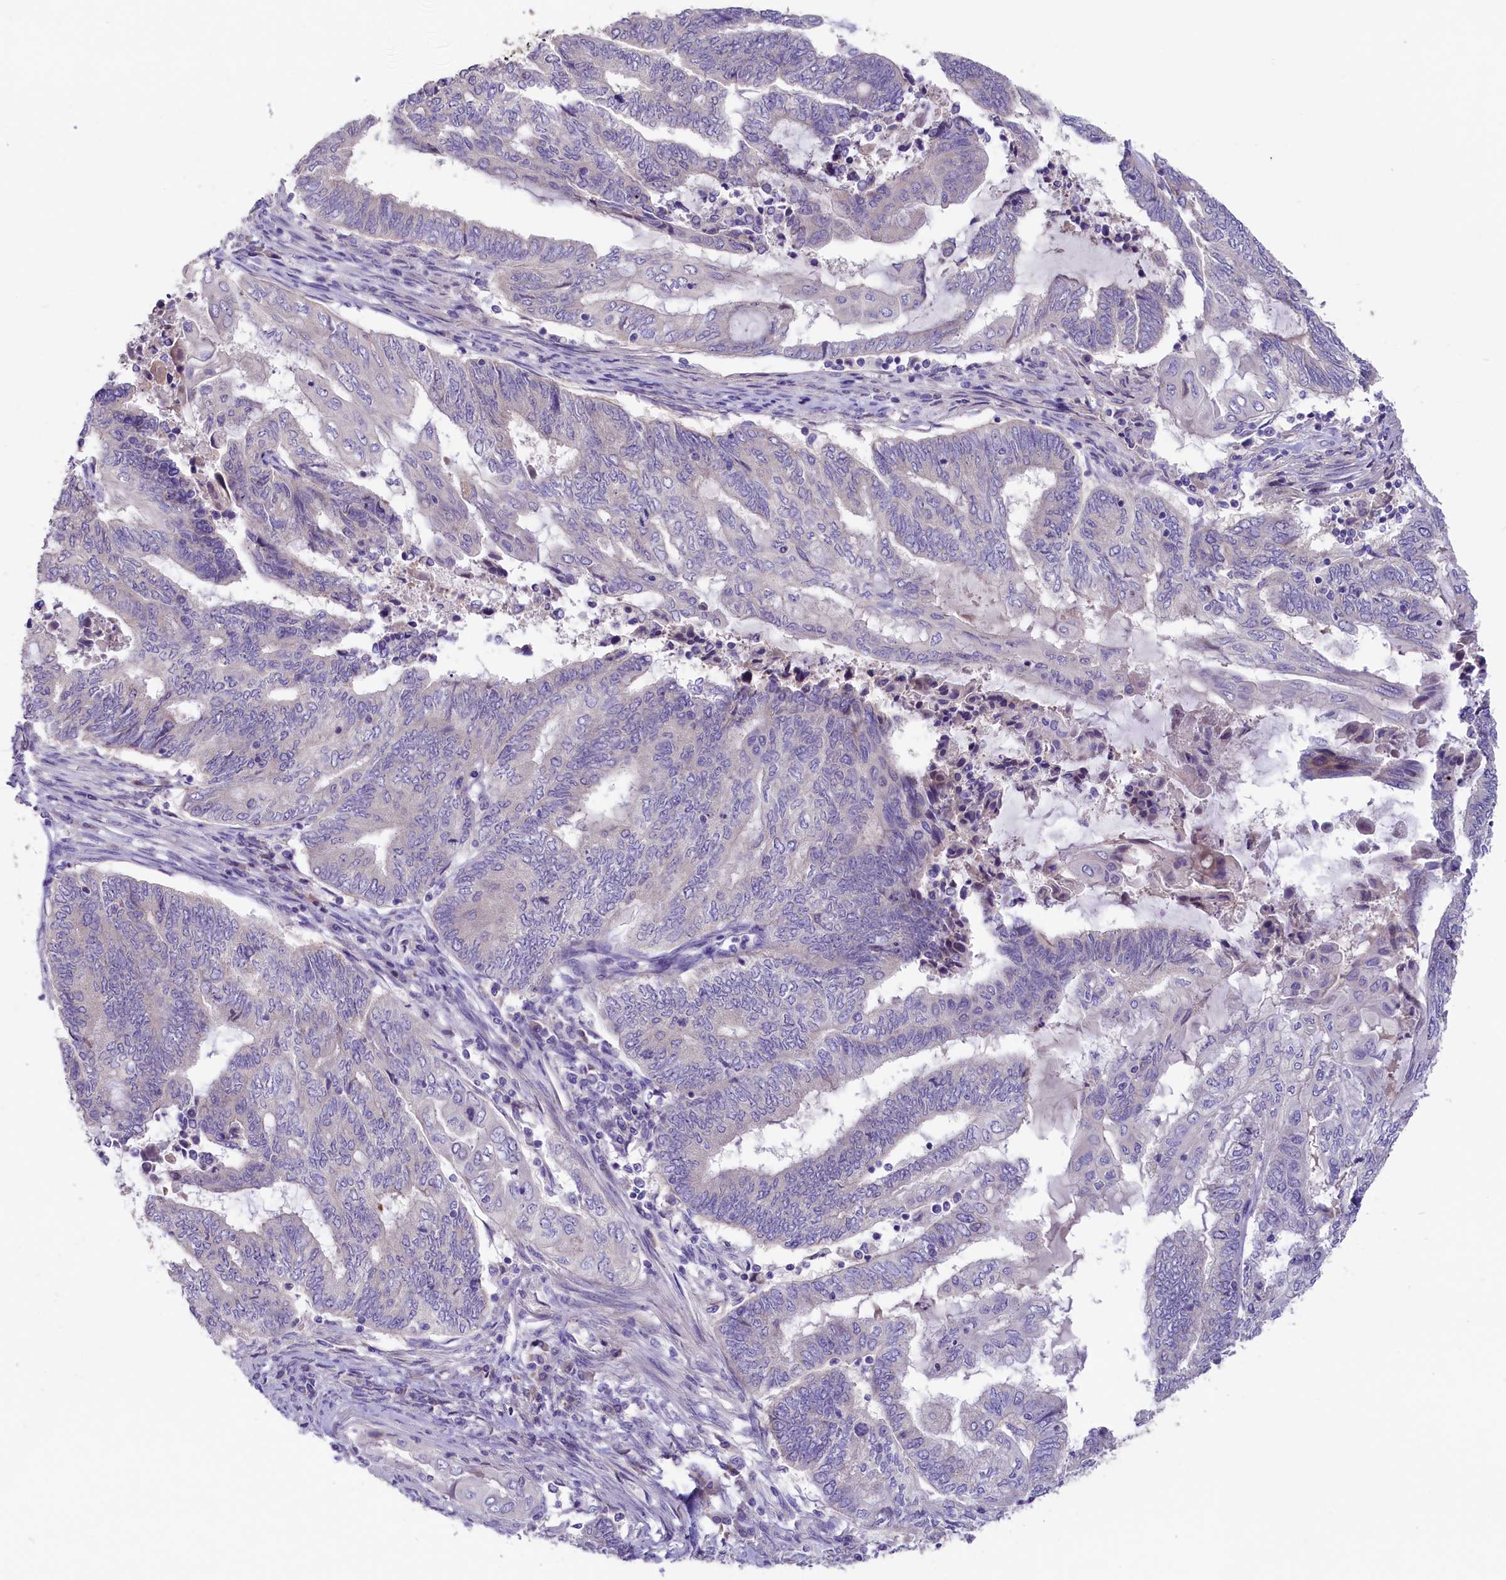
{"staining": {"intensity": "negative", "quantity": "none", "location": "none"}, "tissue": "endometrial cancer", "cell_type": "Tumor cells", "image_type": "cancer", "snomed": [{"axis": "morphology", "description": "Adenocarcinoma, NOS"}, {"axis": "topography", "description": "Uterus"}, {"axis": "topography", "description": "Endometrium"}], "caption": "Immunohistochemistry photomicrograph of neoplastic tissue: endometrial cancer (adenocarcinoma) stained with DAB shows no significant protein staining in tumor cells.", "gene": "CD99L2", "patient": {"sex": "female", "age": 70}}